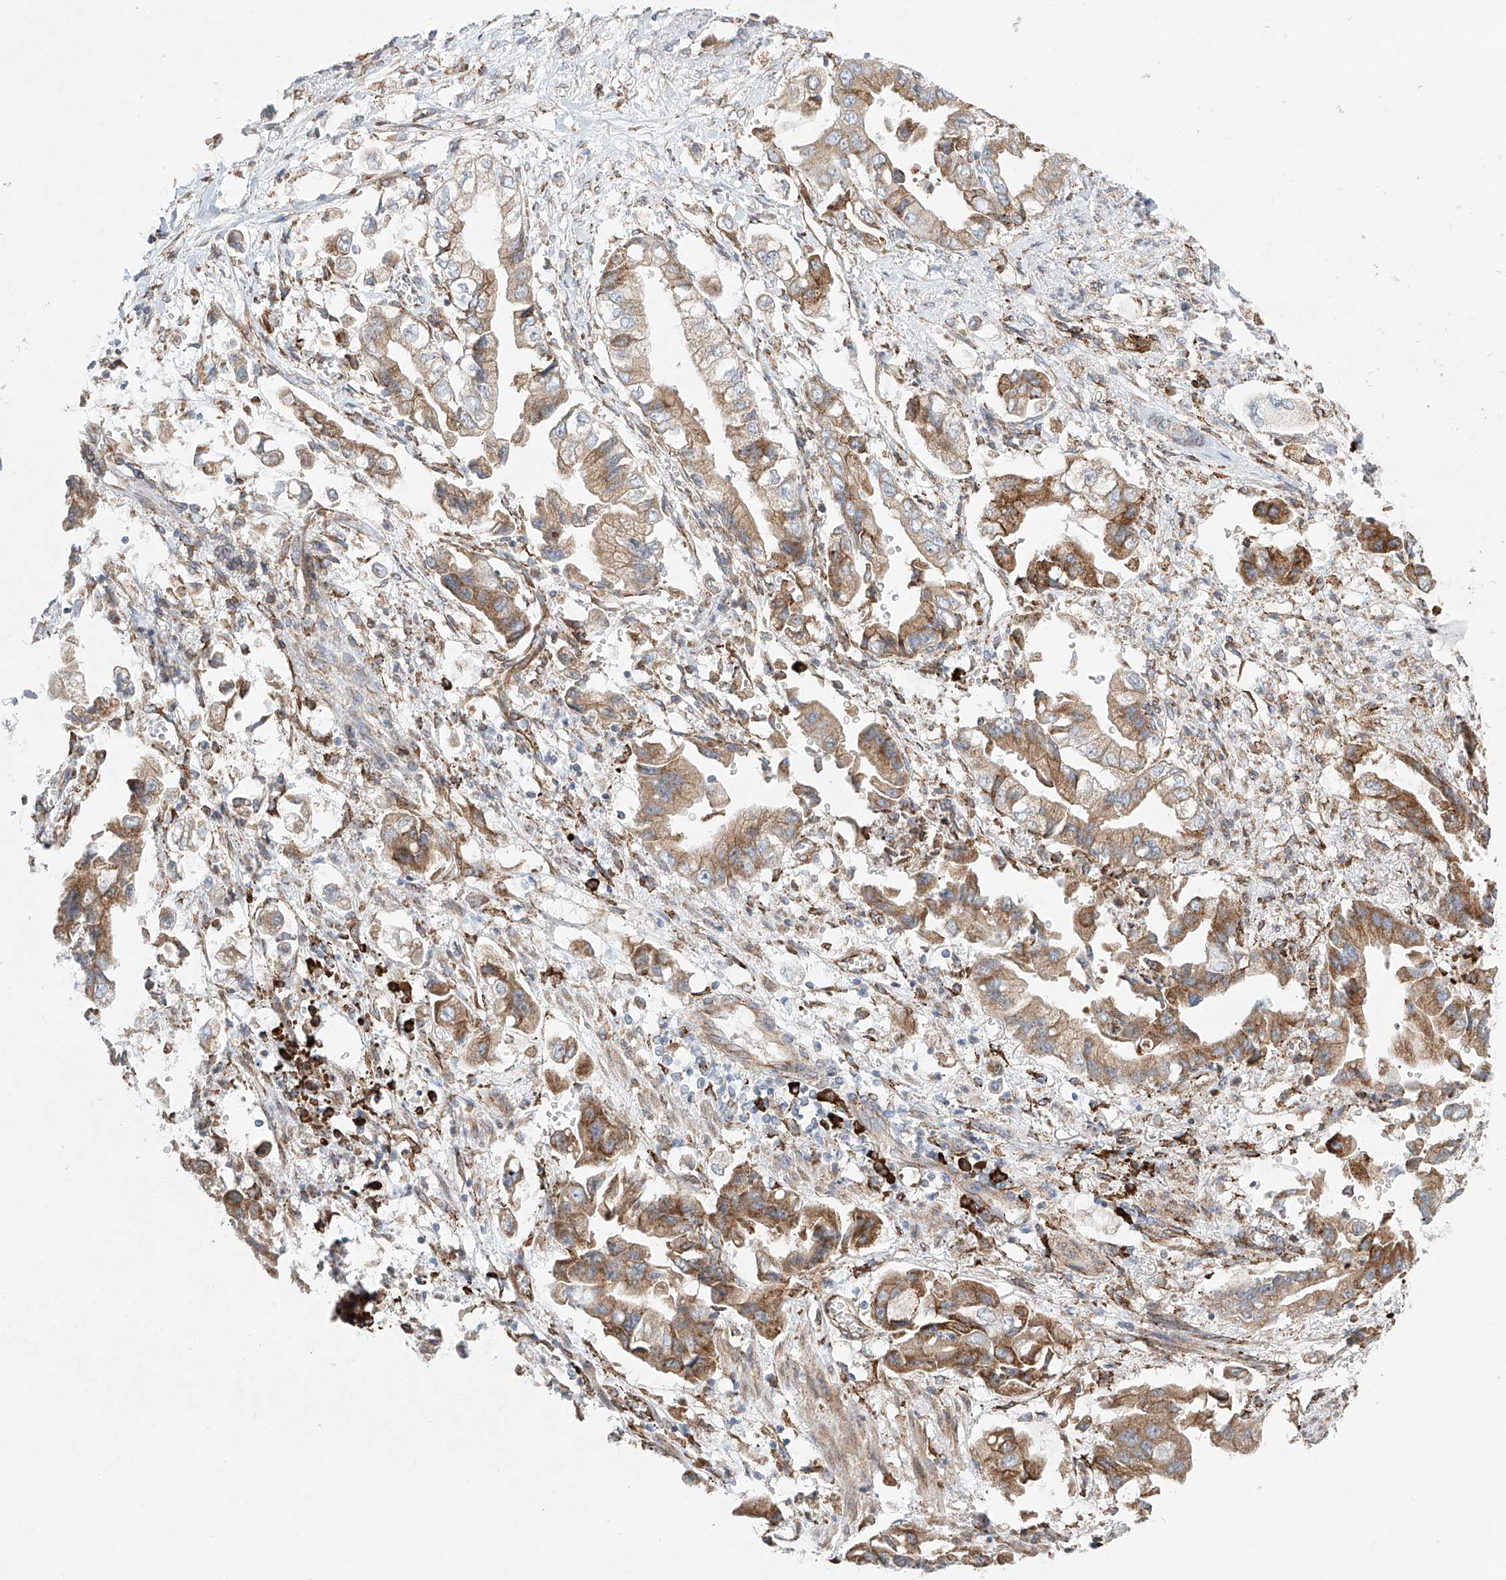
{"staining": {"intensity": "moderate", "quantity": ">75%", "location": "cytoplasmic/membranous"}, "tissue": "stomach cancer", "cell_type": "Tumor cells", "image_type": "cancer", "snomed": [{"axis": "morphology", "description": "Adenocarcinoma, NOS"}, {"axis": "topography", "description": "Stomach"}], "caption": "Protein staining by immunohistochemistry exhibits moderate cytoplasmic/membranous positivity in approximately >75% of tumor cells in stomach cancer (adenocarcinoma).", "gene": "EIPR1", "patient": {"sex": "male", "age": 62}}